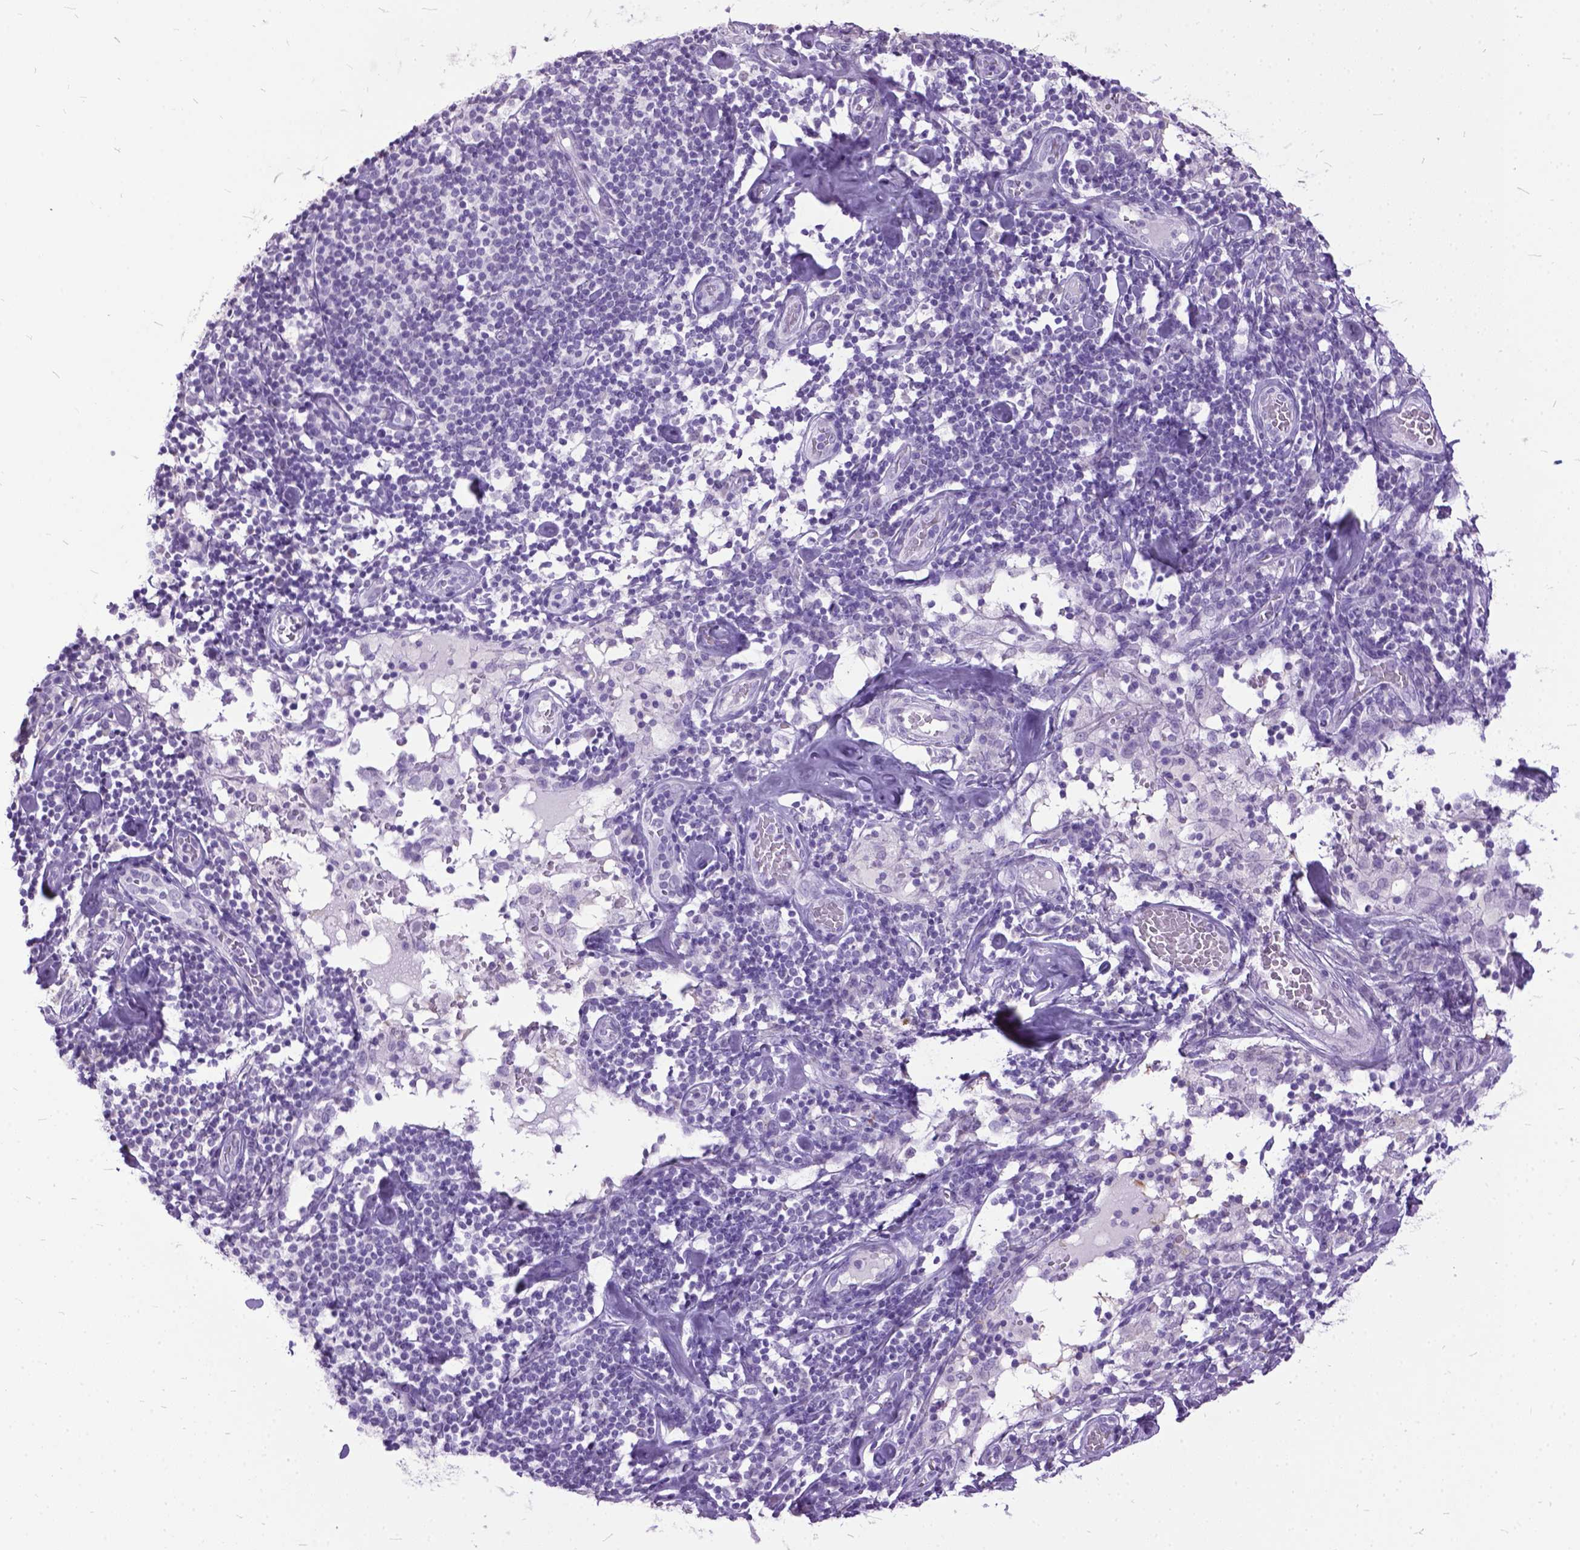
{"staining": {"intensity": "negative", "quantity": "none", "location": "none"}, "tissue": "melanoma", "cell_type": "Tumor cells", "image_type": "cancer", "snomed": [{"axis": "morphology", "description": "Malignant melanoma, Metastatic site"}, {"axis": "topography", "description": "Lymph node"}], "caption": "Micrograph shows no protein positivity in tumor cells of malignant melanoma (metastatic site) tissue. The staining was performed using DAB (3,3'-diaminobenzidine) to visualize the protein expression in brown, while the nuclei were stained in blue with hematoxylin (Magnification: 20x).", "gene": "MARCHF10", "patient": {"sex": "female", "age": 64}}